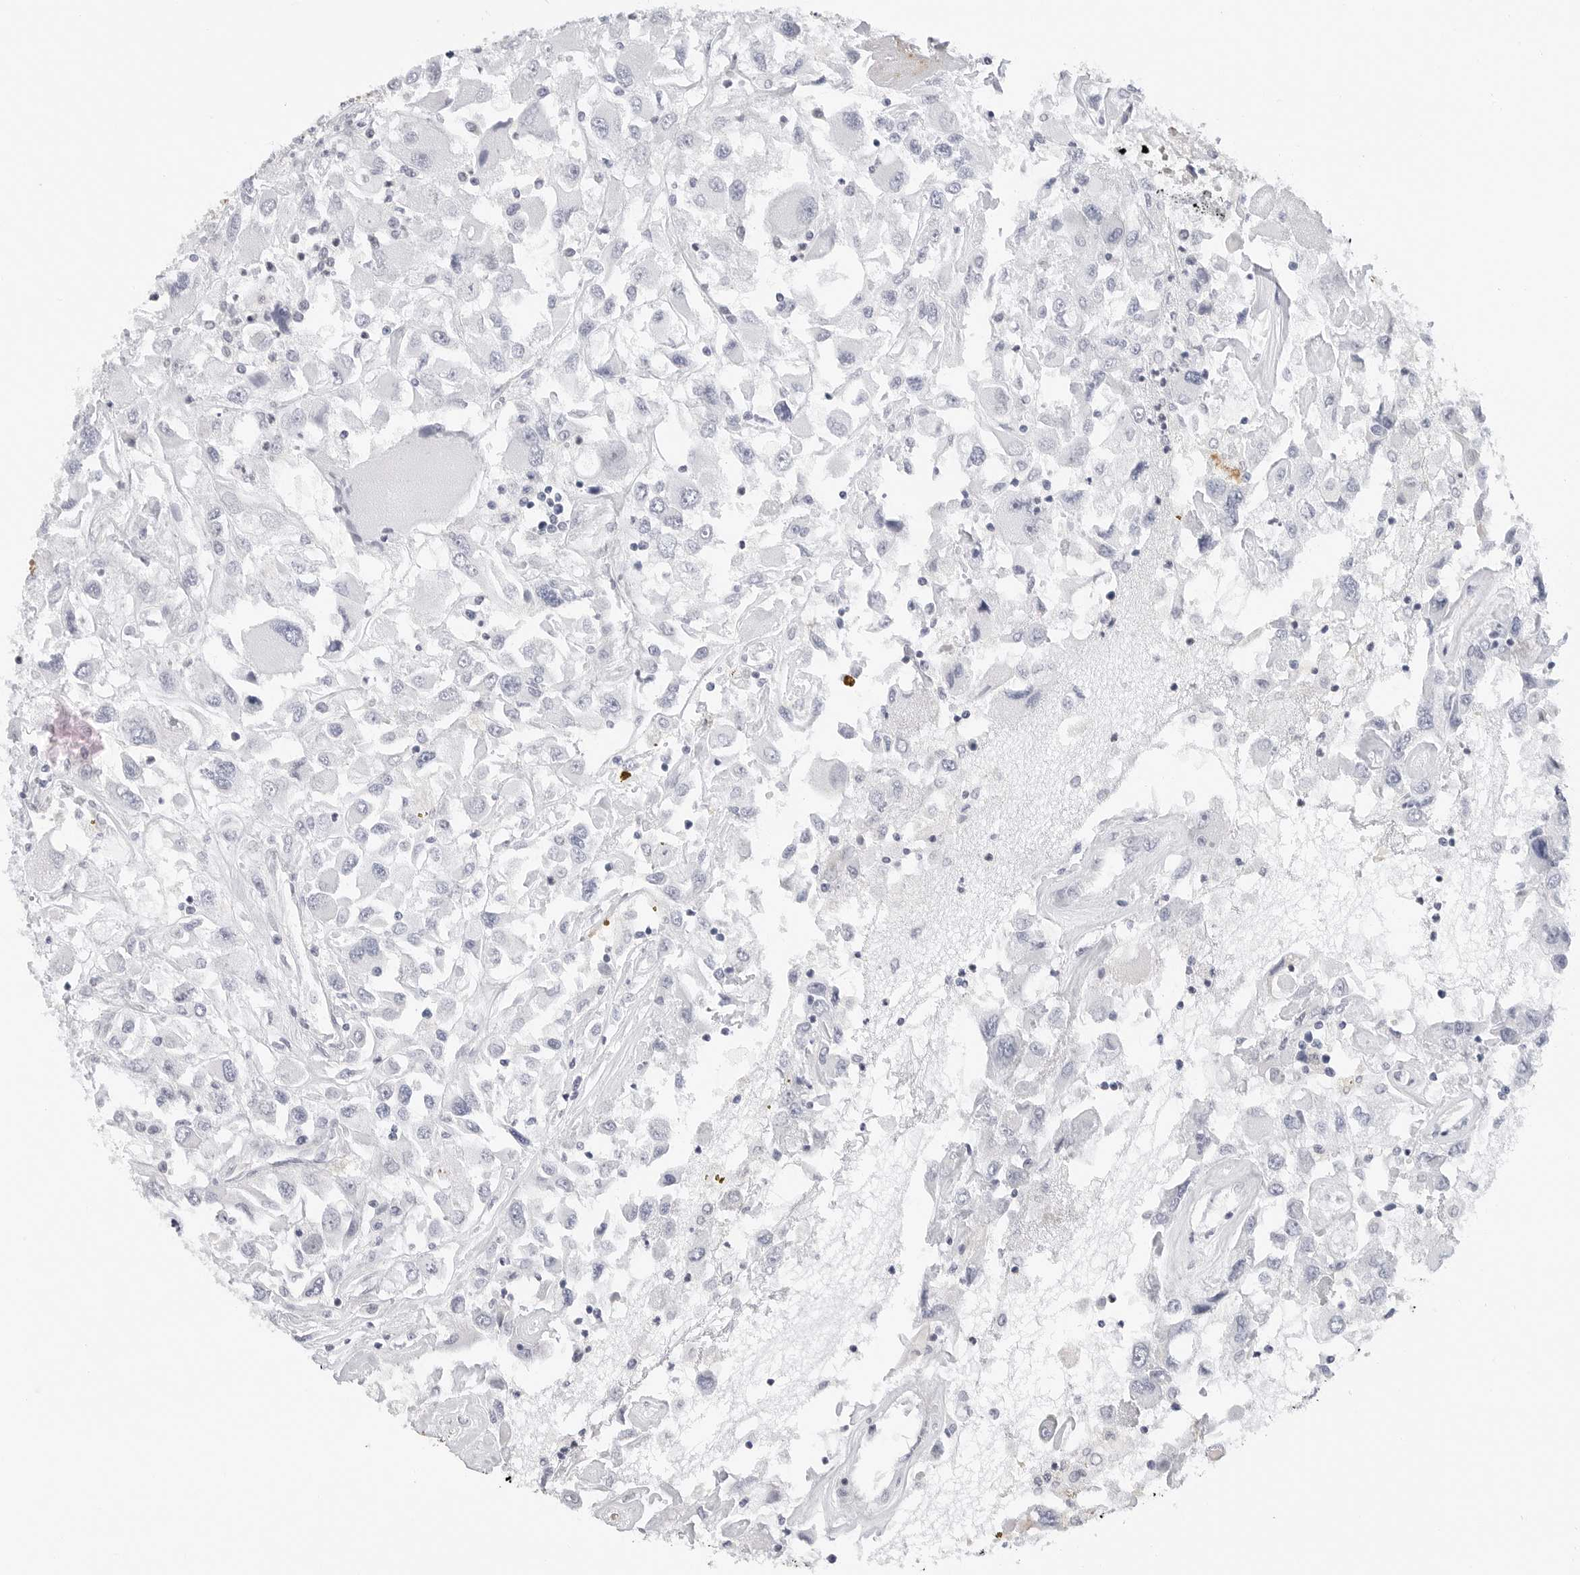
{"staining": {"intensity": "negative", "quantity": "none", "location": "none"}, "tissue": "renal cancer", "cell_type": "Tumor cells", "image_type": "cancer", "snomed": [{"axis": "morphology", "description": "Adenocarcinoma, NOS"}, {"axis": "topography", "description": "Kidney"}], "caption": "The photomicrograph reveals no staining of tumor cells in adenocarcinoma (renal).", "gene": "MAP2K5", "patient": {"sex": "female", "age": 52}}